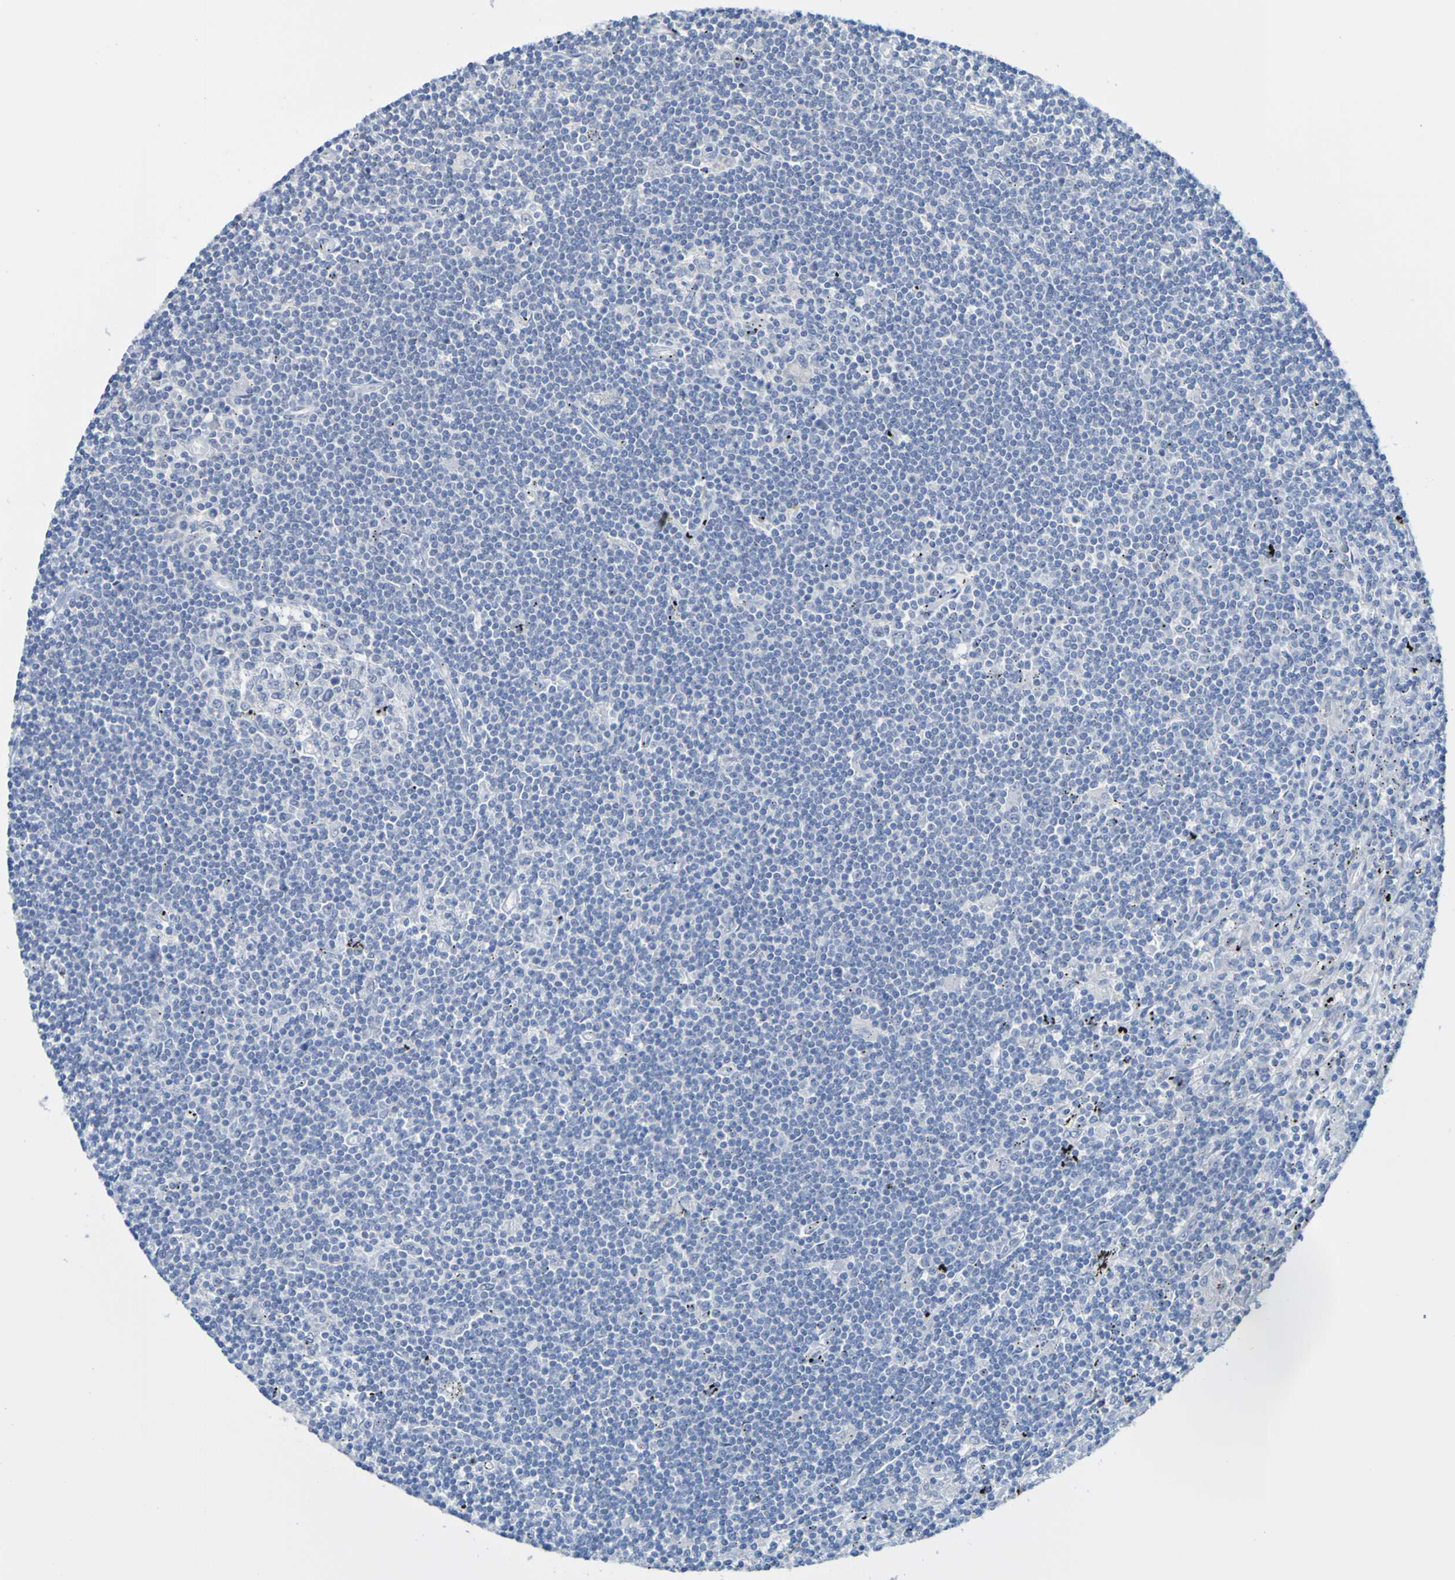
{"staining": {"intensity": "negative", "quantity": "none", "location": "none"}, "tissue": "lymphoma", "cell_type": "Tumor cells", "image_type": "cancer", "snomed": [{"axis": "morphology", "description": "Malignant lymphoma, non-Hodgkin's type, Low grade"}, {"axis": "topography", "description": "Spleen"}], "caption": "The immunohistochemistry (IHC) image has no significant positivity in tumor cells of malignant lymphoma, non-Hodgkin's type (low-grade) tissue. (Brightfield microscopy of DAB (3,3'-diaminobenzidine) IHC at high magnification).", "gene": "ACMSD", "patient": {"sex": "male", "age": 76}}